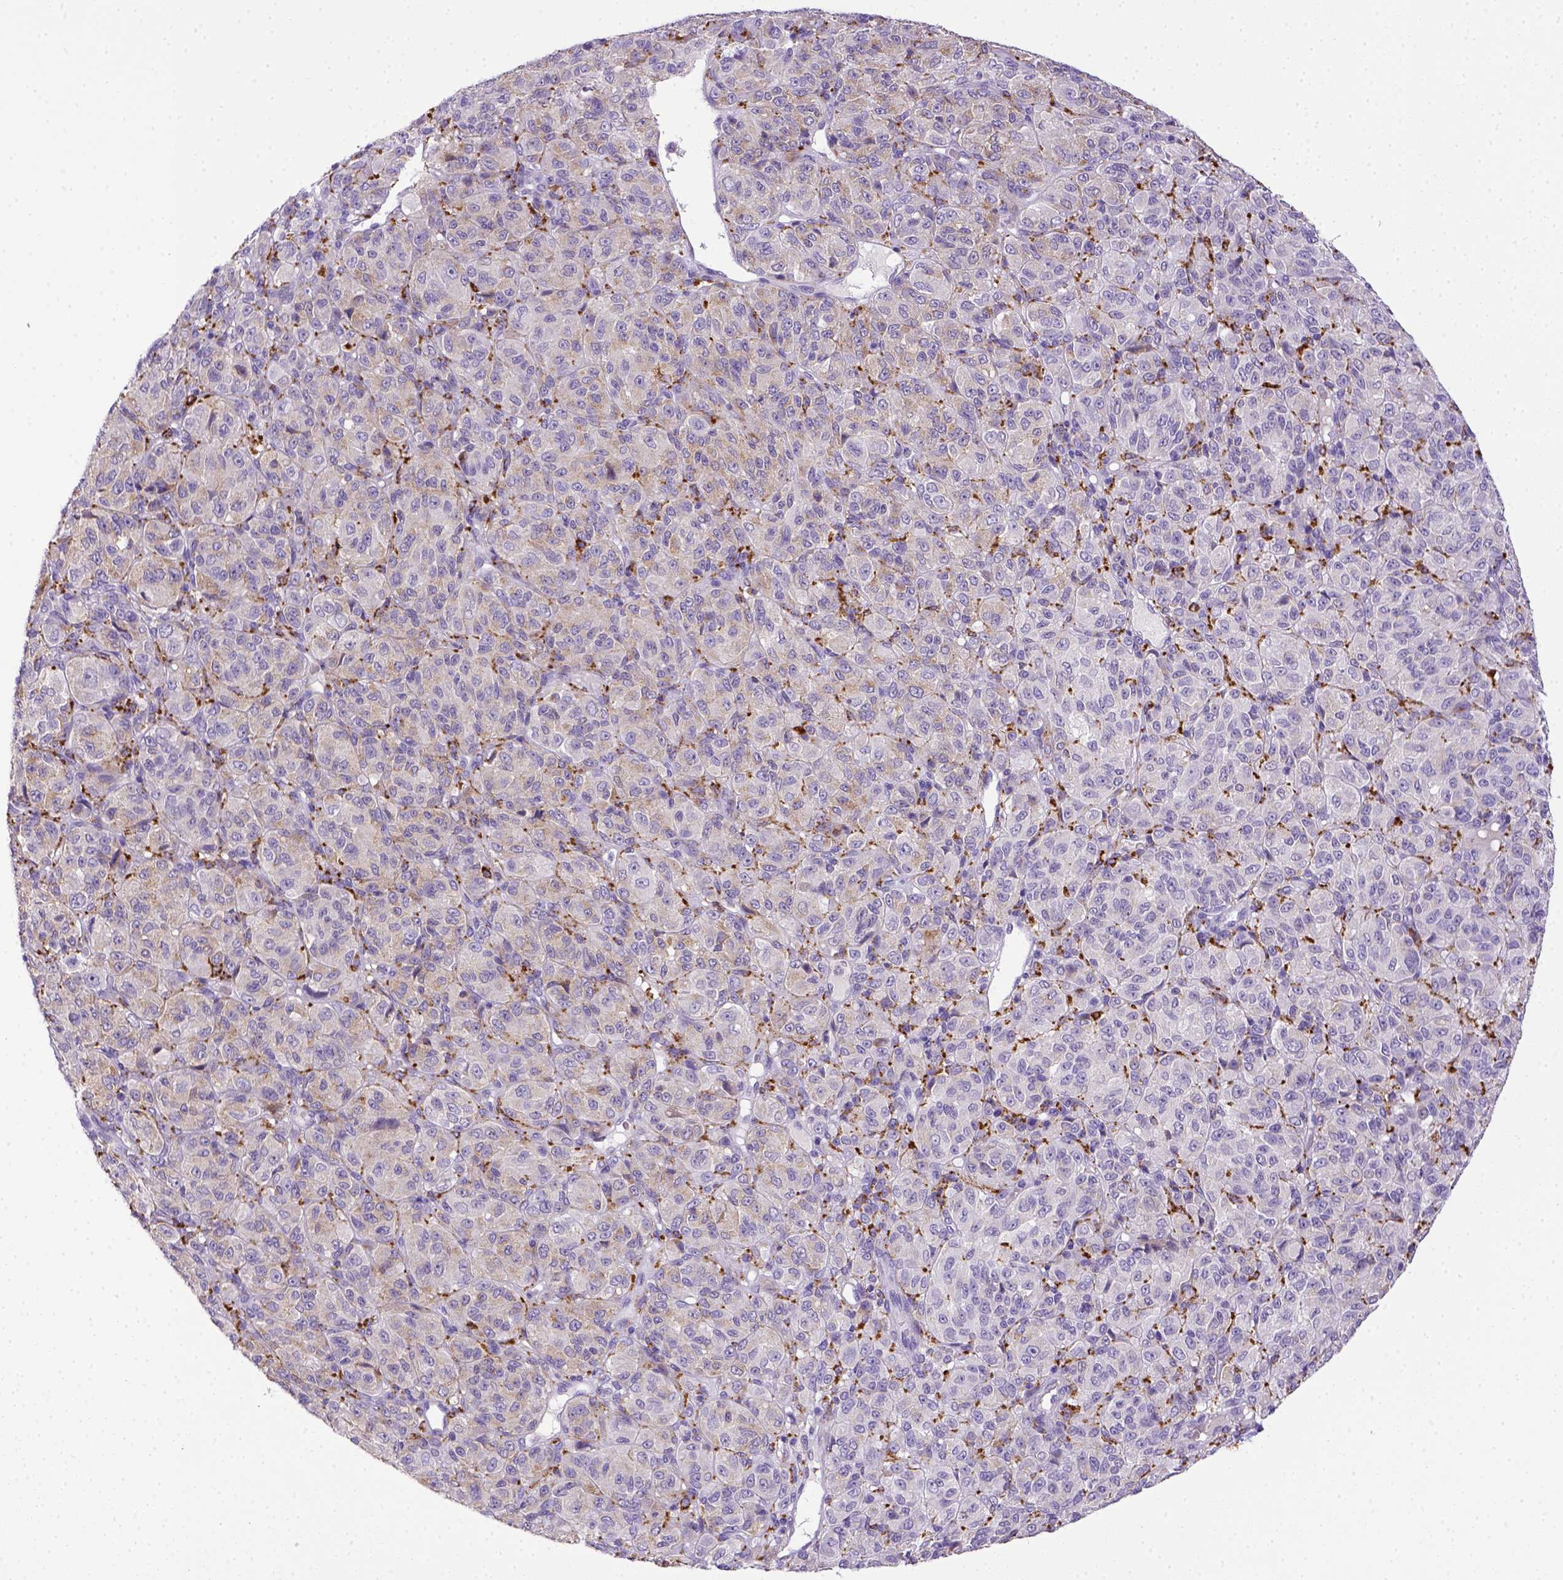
{"staining": {"intensity": "negative", "quantity": "none", "location": "none"}, "tissue": "melanoma", "cell_type": "Tumor cells", "image_type": "cancer", "snomed": [{"axis": "morphology", "description": "Malignant melanoma, Metastatic site"}, {"axis": "topography", "description": "Brain"}], "caption": "High power microscopy micrograph of an IHC micrograph of melanoma, revealing no significant positivity in tumor cells.", "gene": "CD68", "patient": {"sex": "female", "age": 56}}